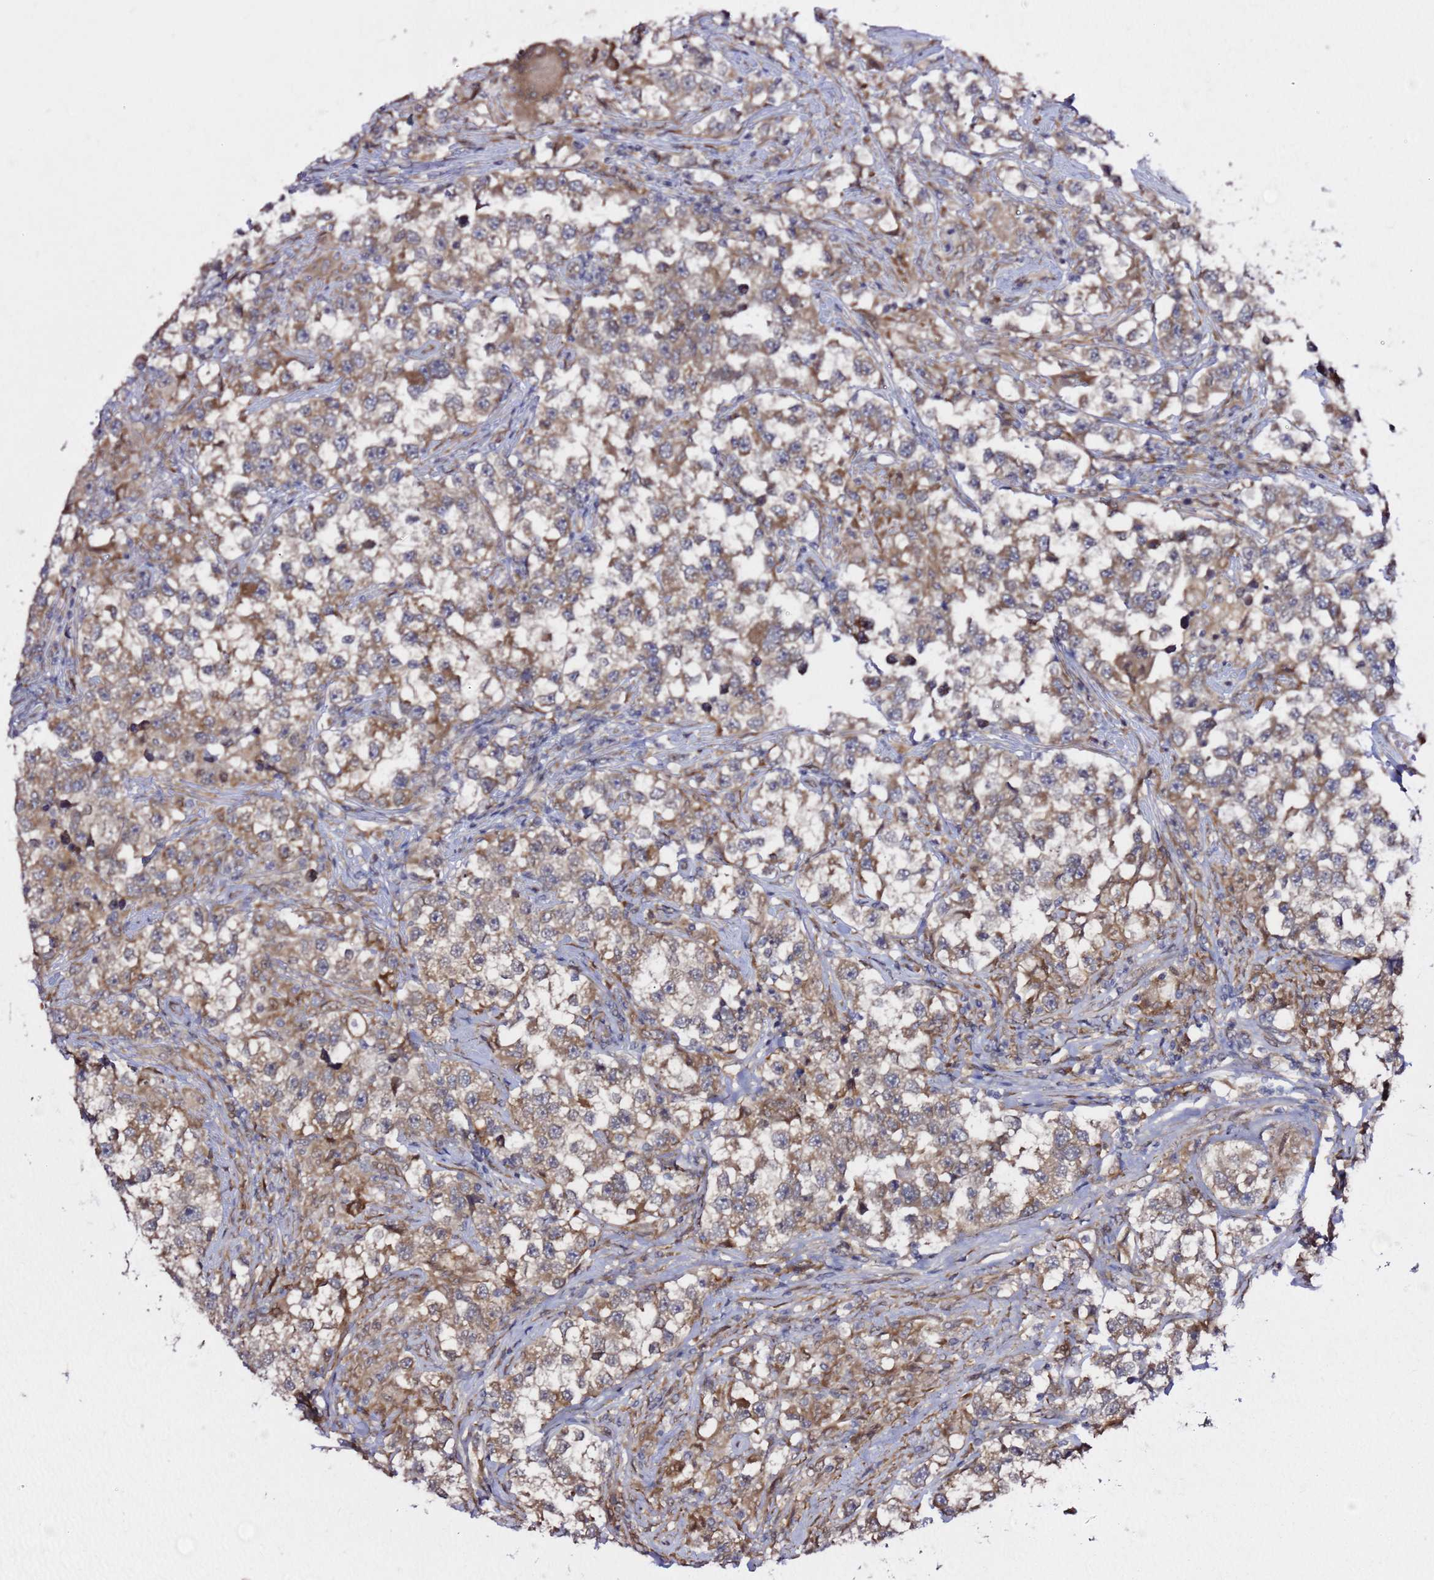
{"staining": {"intensity": "moderate", "quantity": ">75%", "location": "cytoplasmic/membranous"}, "tissue": "testis cancer", "cell_type": "Tumor cells", "image_type": "cancer", "snomed": [{"axis": "morphology", "description": "Seminoma, NOS"}, {"axis": "topography", "description": "Testis"}], "caption": "Seminoma (testis) stained with a protein marker demonstrates moderate staining in tumor cells.", "gene": "PRKAB2", "patient": {"sex": "male", "age": 46}}